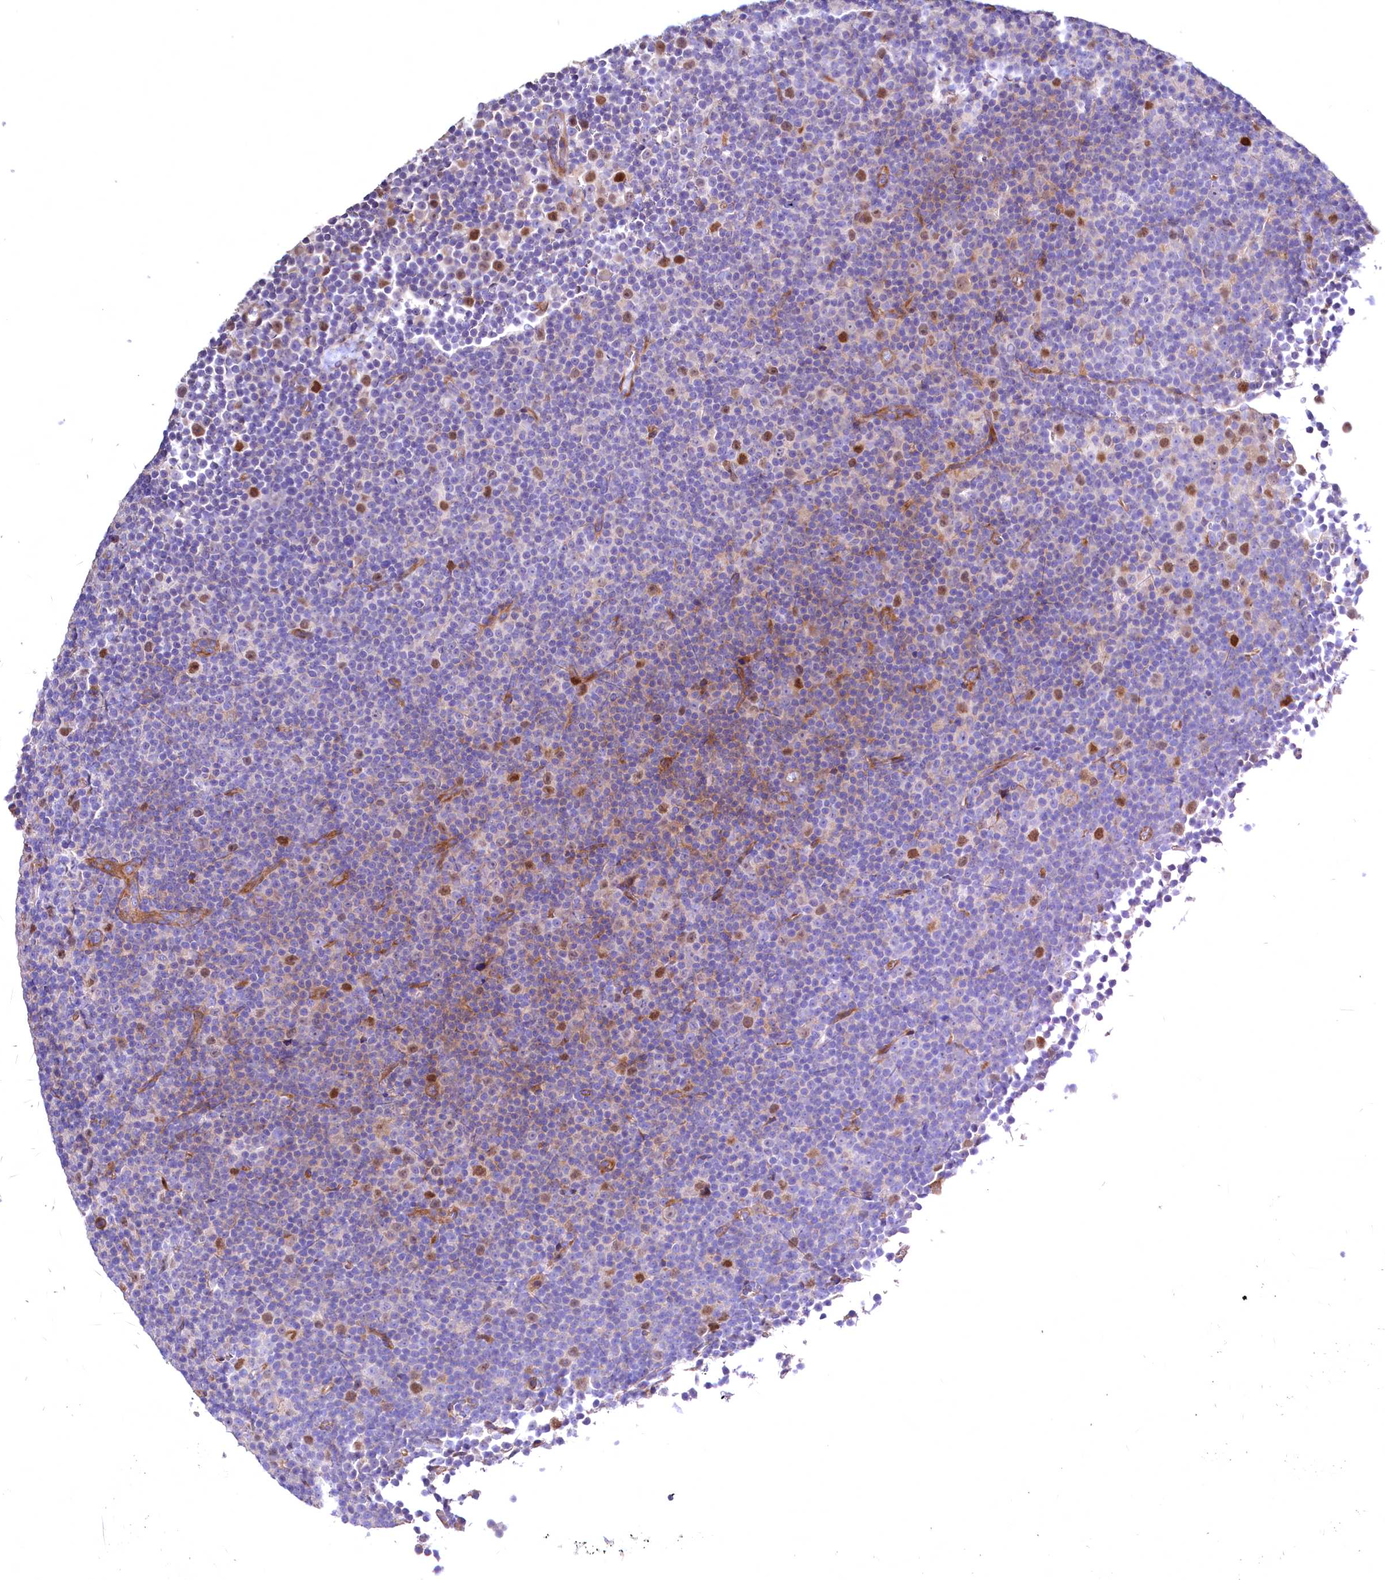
{"staining": {"intensity": "moderate", "quantity": "<25%", "location": "nuclear"}, "tissue": "lymphoma", "cell_type": "Tumor cells", "image_type": "cancer", "snomed": [{"axis": "morphology", "description": "Malignant lymphoma, non-Hodgkin's type, Low grade"}, {"axis": "topography", "description": "Lymph node"}], "caption": "DAB (3,3'-diaminobenzidine) immunohistochemical staining of human lymphoma demonstrates moderate nuclear protein staining in approximately <25% of tumor cells.", "gene": "WNT8A", "patient": {"sex": "female", "age": 67}}